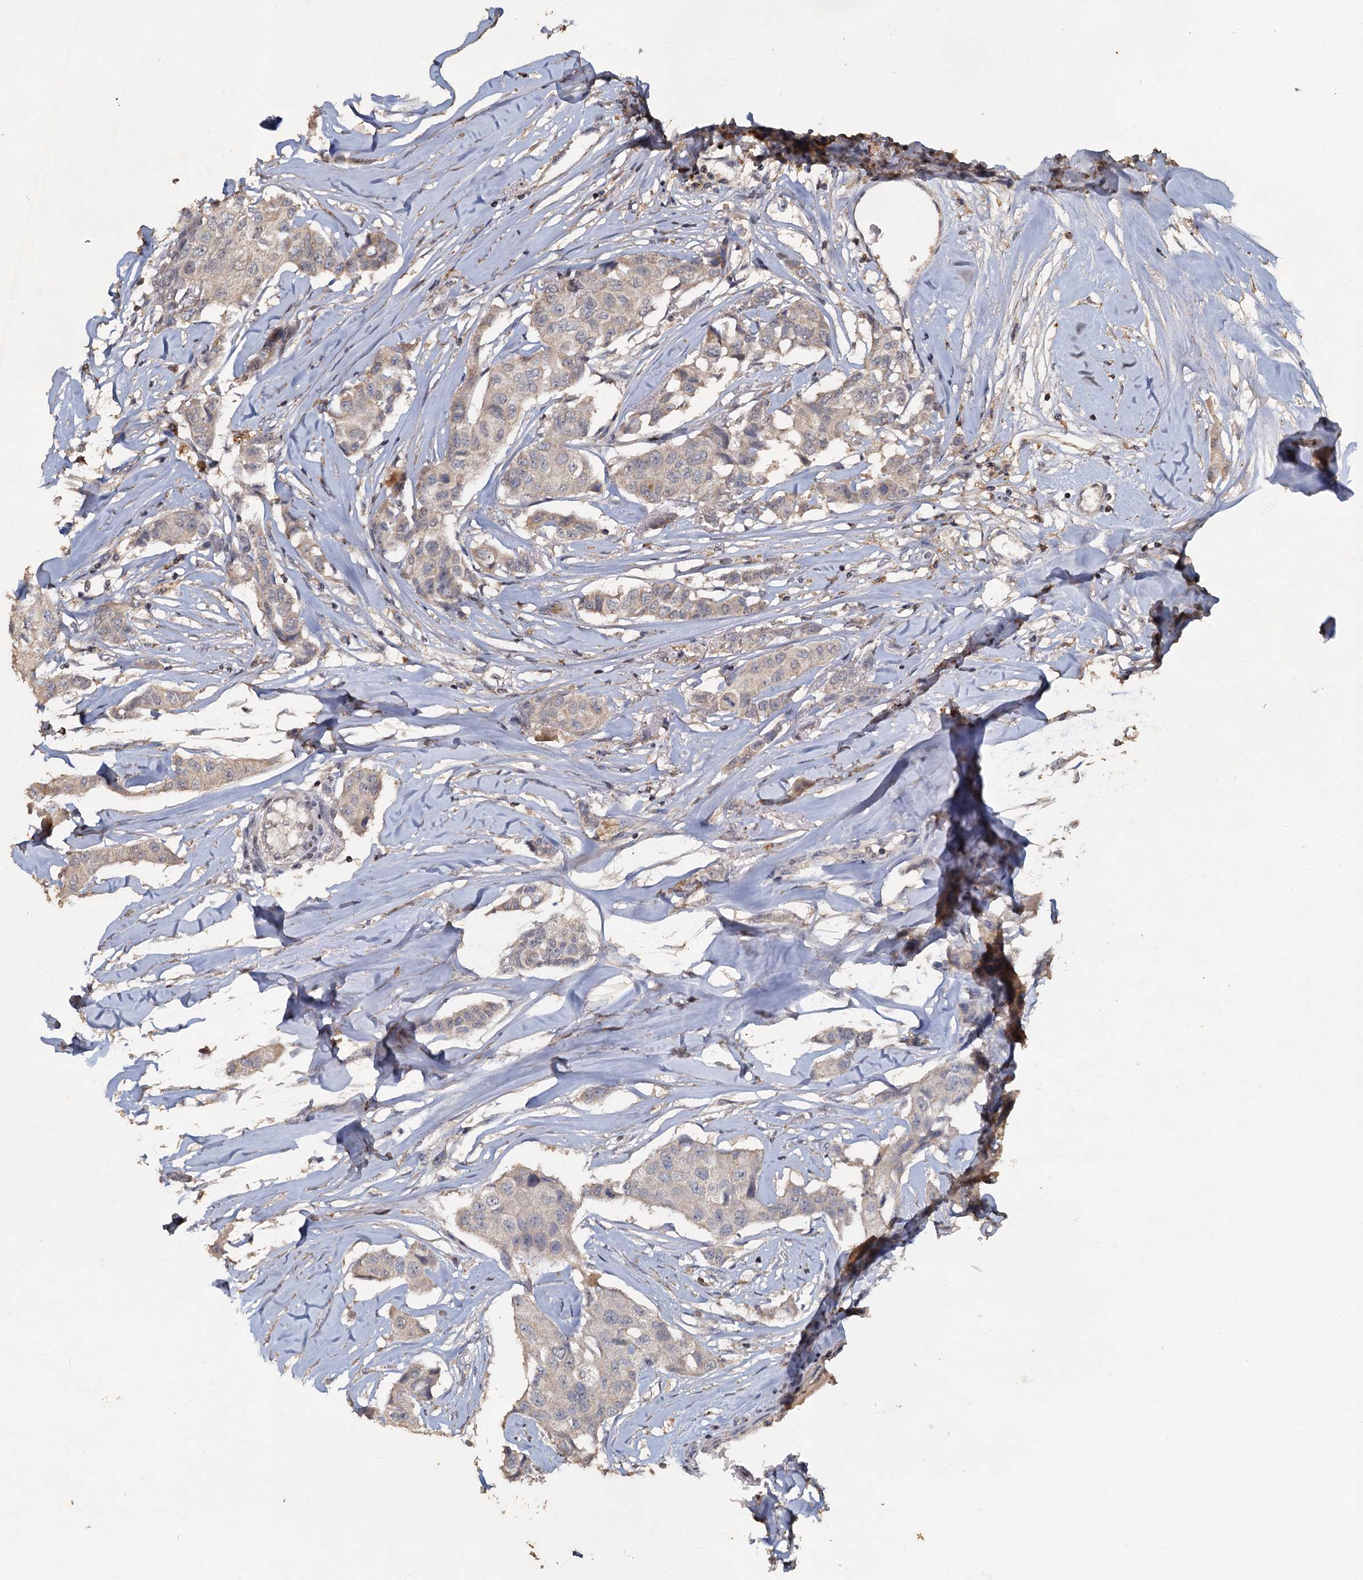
{"staining": {"intensity": "negative", "quantity": "none", "location": "none"}, "tissue": "breast cancer", "cell_type": "Tumor cells", "image_type": "cancer", "snomed": [{"axis": "morphology", "description": "Duct carcinoma"}, {"axis": "topography", "description": "Breast"}], "caption": "Tumor cells show no significant staining in invasive ductal carcinoma (breast).", "gene": "CCDC61", "patient": {"sex": "female", "age": 80}}